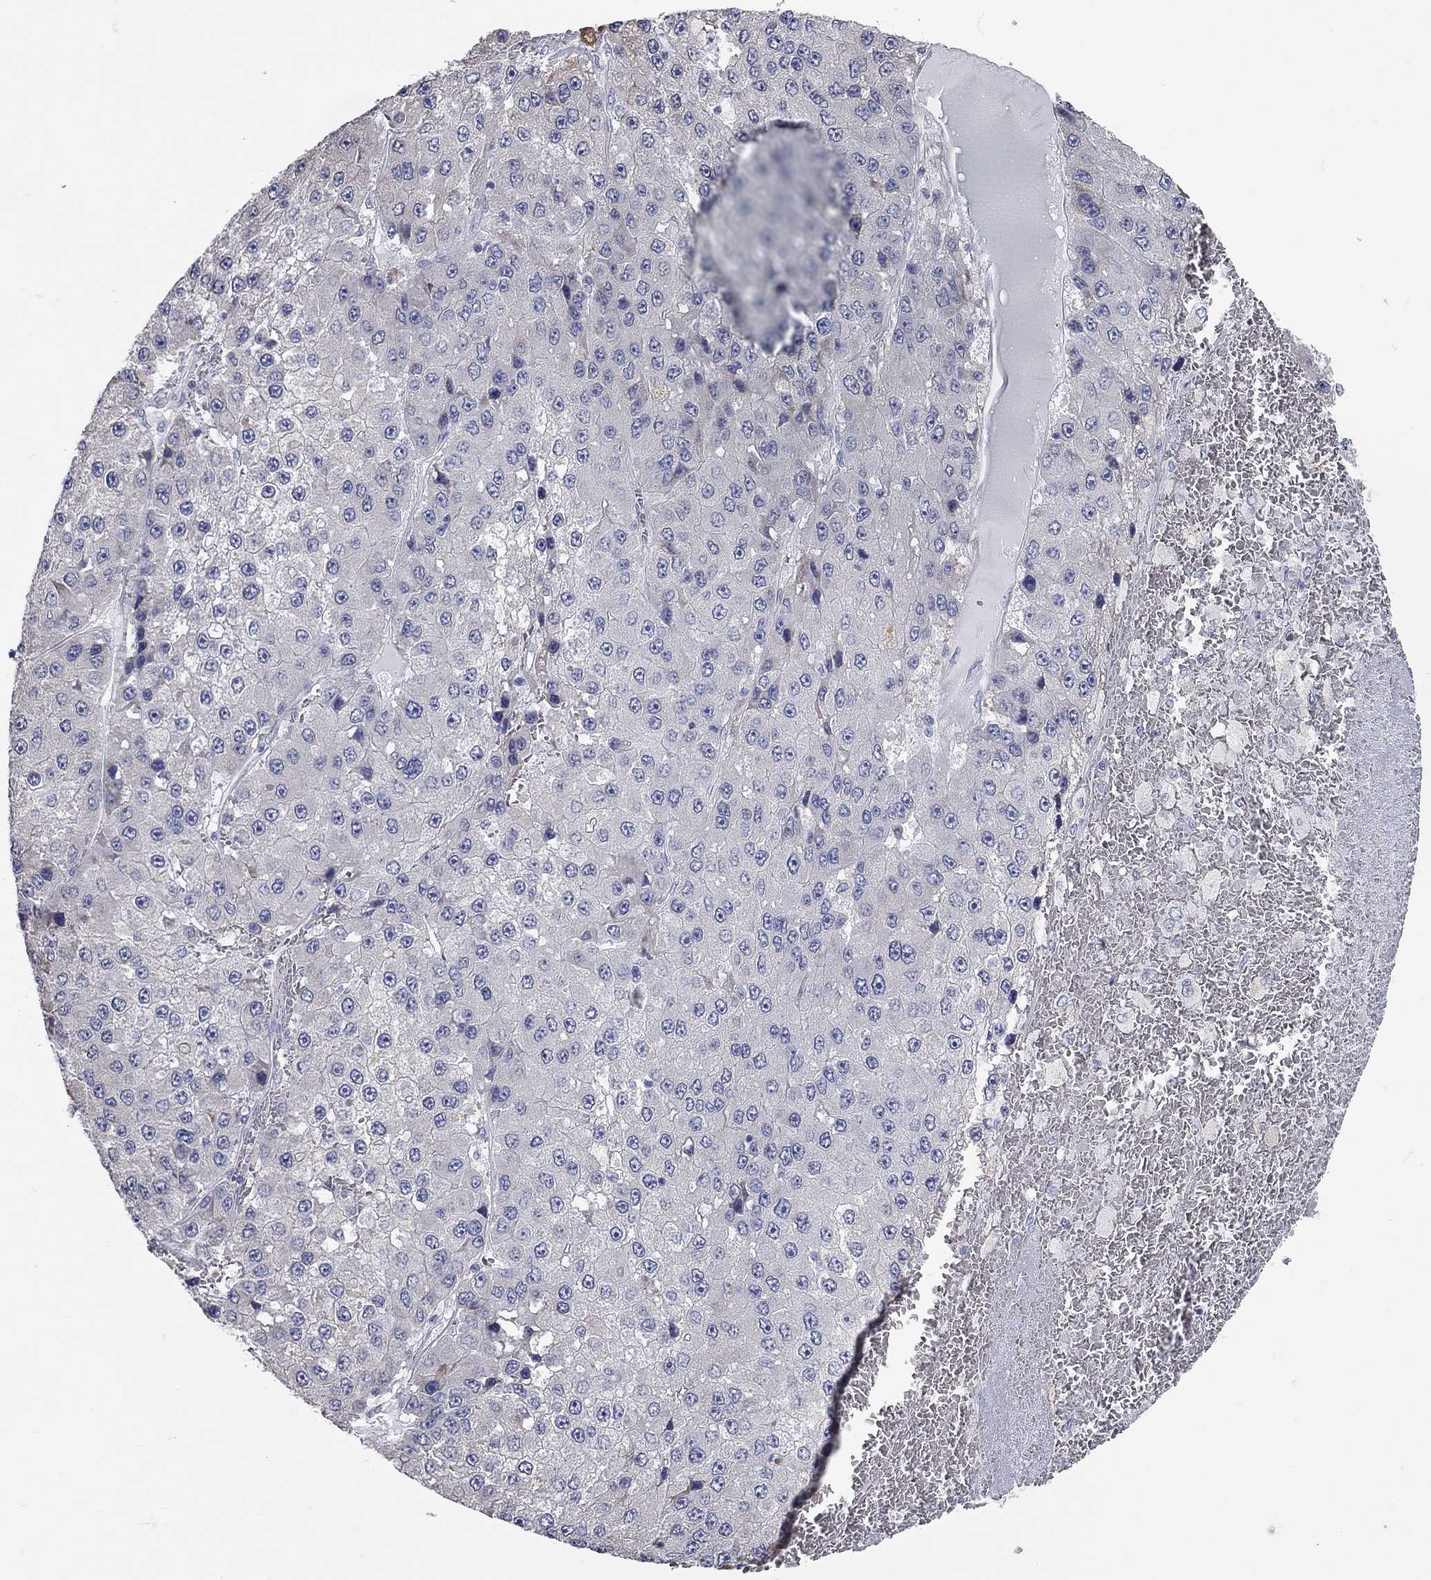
{"staining": {"intensity": "negative", "quantity": "none", "location": "none"}, "tissue": "liver cancer", "cell_type": "Tumor cells", "image_type": "cancer", "snomed": [{"axis": "morphology", "description": "Carcinoma, Hepatocellular, NOS"}, {"axis": "topography", "description": "Liver"}], "caption": "Hepatocellular carcinoma (liver) was stained to show a protein in brown. There is no significant expression in tumor cells.", "gene": "XAGE2", "patient": {"sex": "female", "age": 73}}